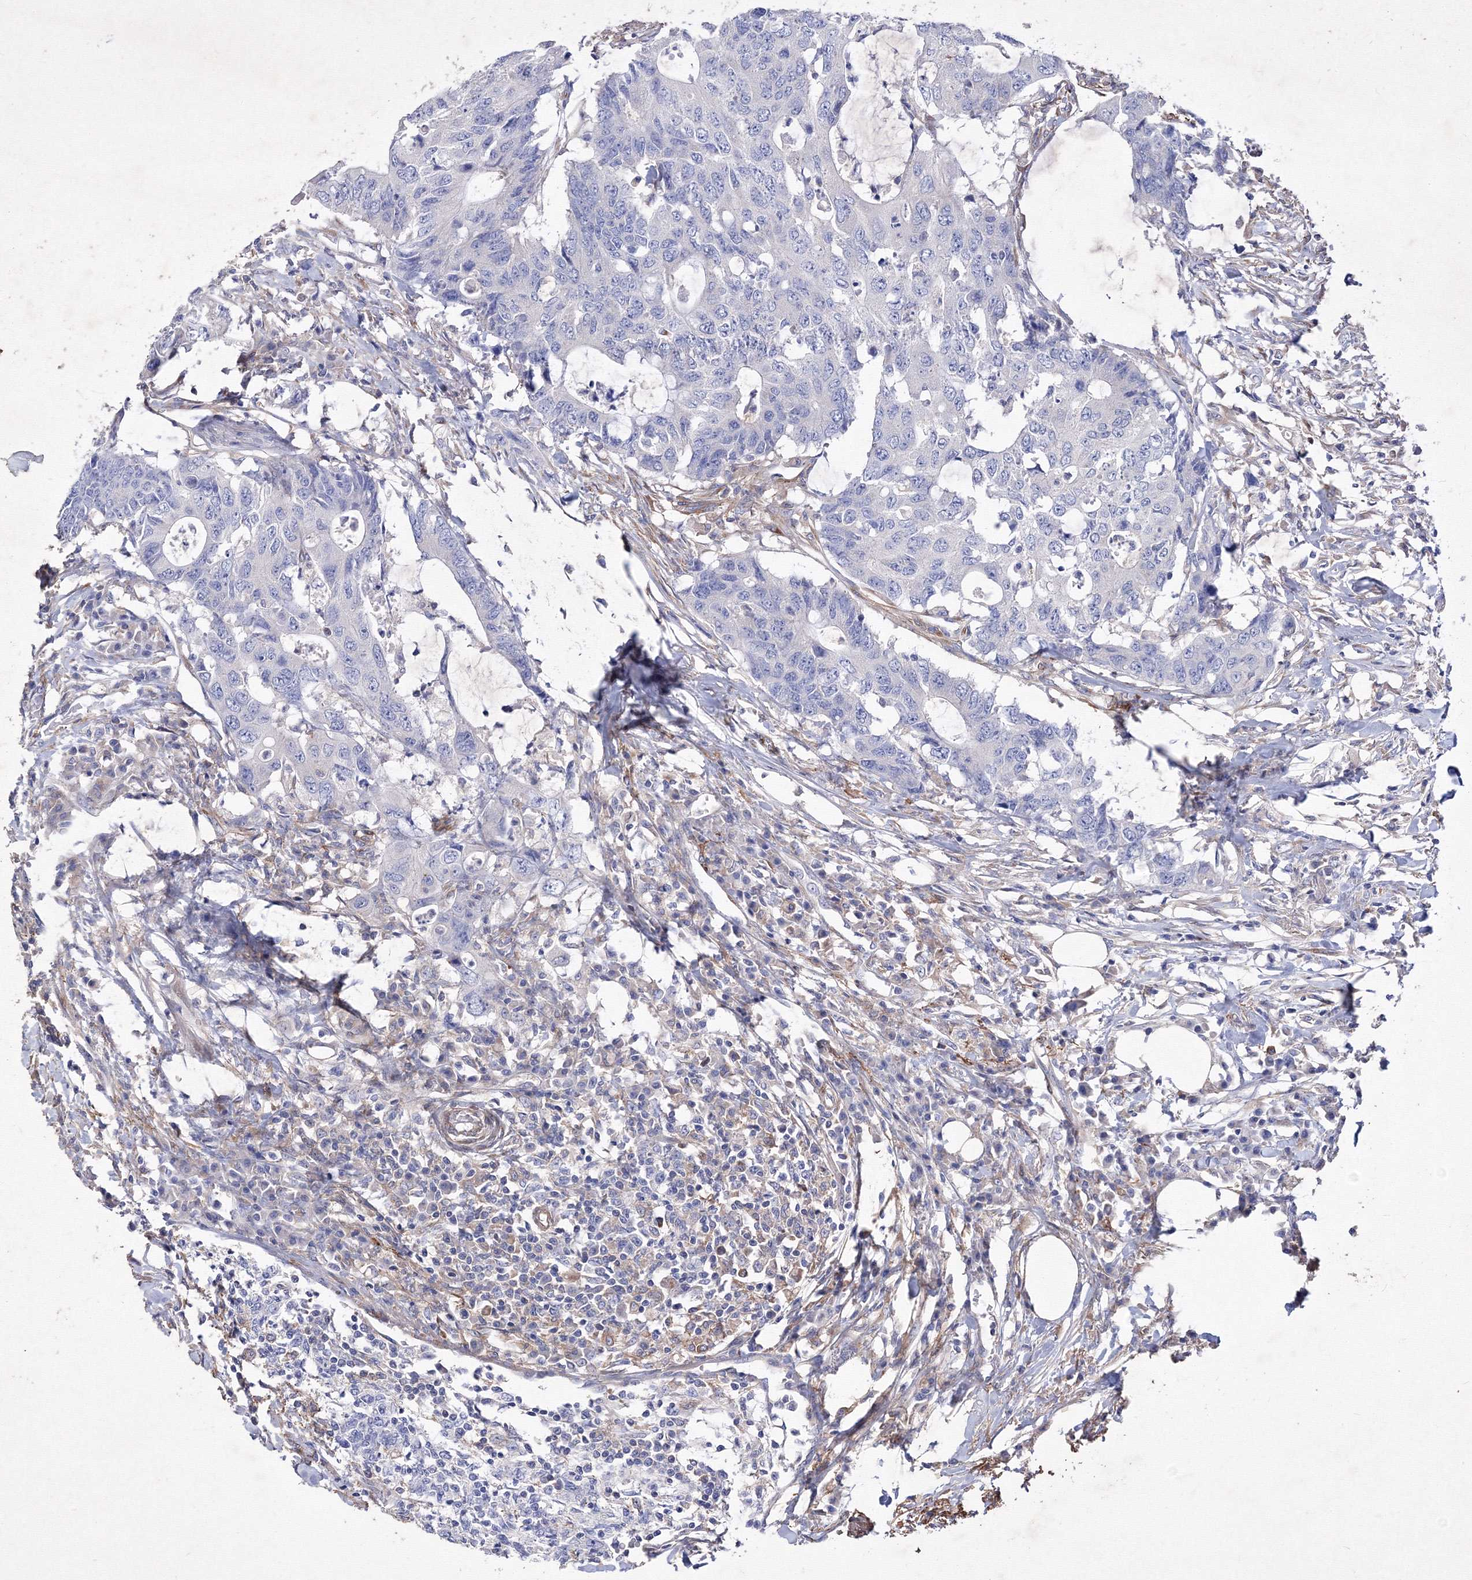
{"staining": {"intensity": "negative", "quantity": "none", "location": "none"}, "tissue": "colorectal cancer", "cell_type": "Tumor cells", "image_type": "cancer", "snomed": [{"axis": "morphology", "description": "Adenocarcinoma, NOS"}, {"axis": "topography", "description": "Colon"}], "caption": "High power microscopy micrograph of an immunohistochemistry (IHC) photomicrograph of colorectal cancer (adenocarcinoma), revealing no significant positivity in tumor cells.", "gene": "SNX18", "patient": {"sex": "male", "age": 71}}